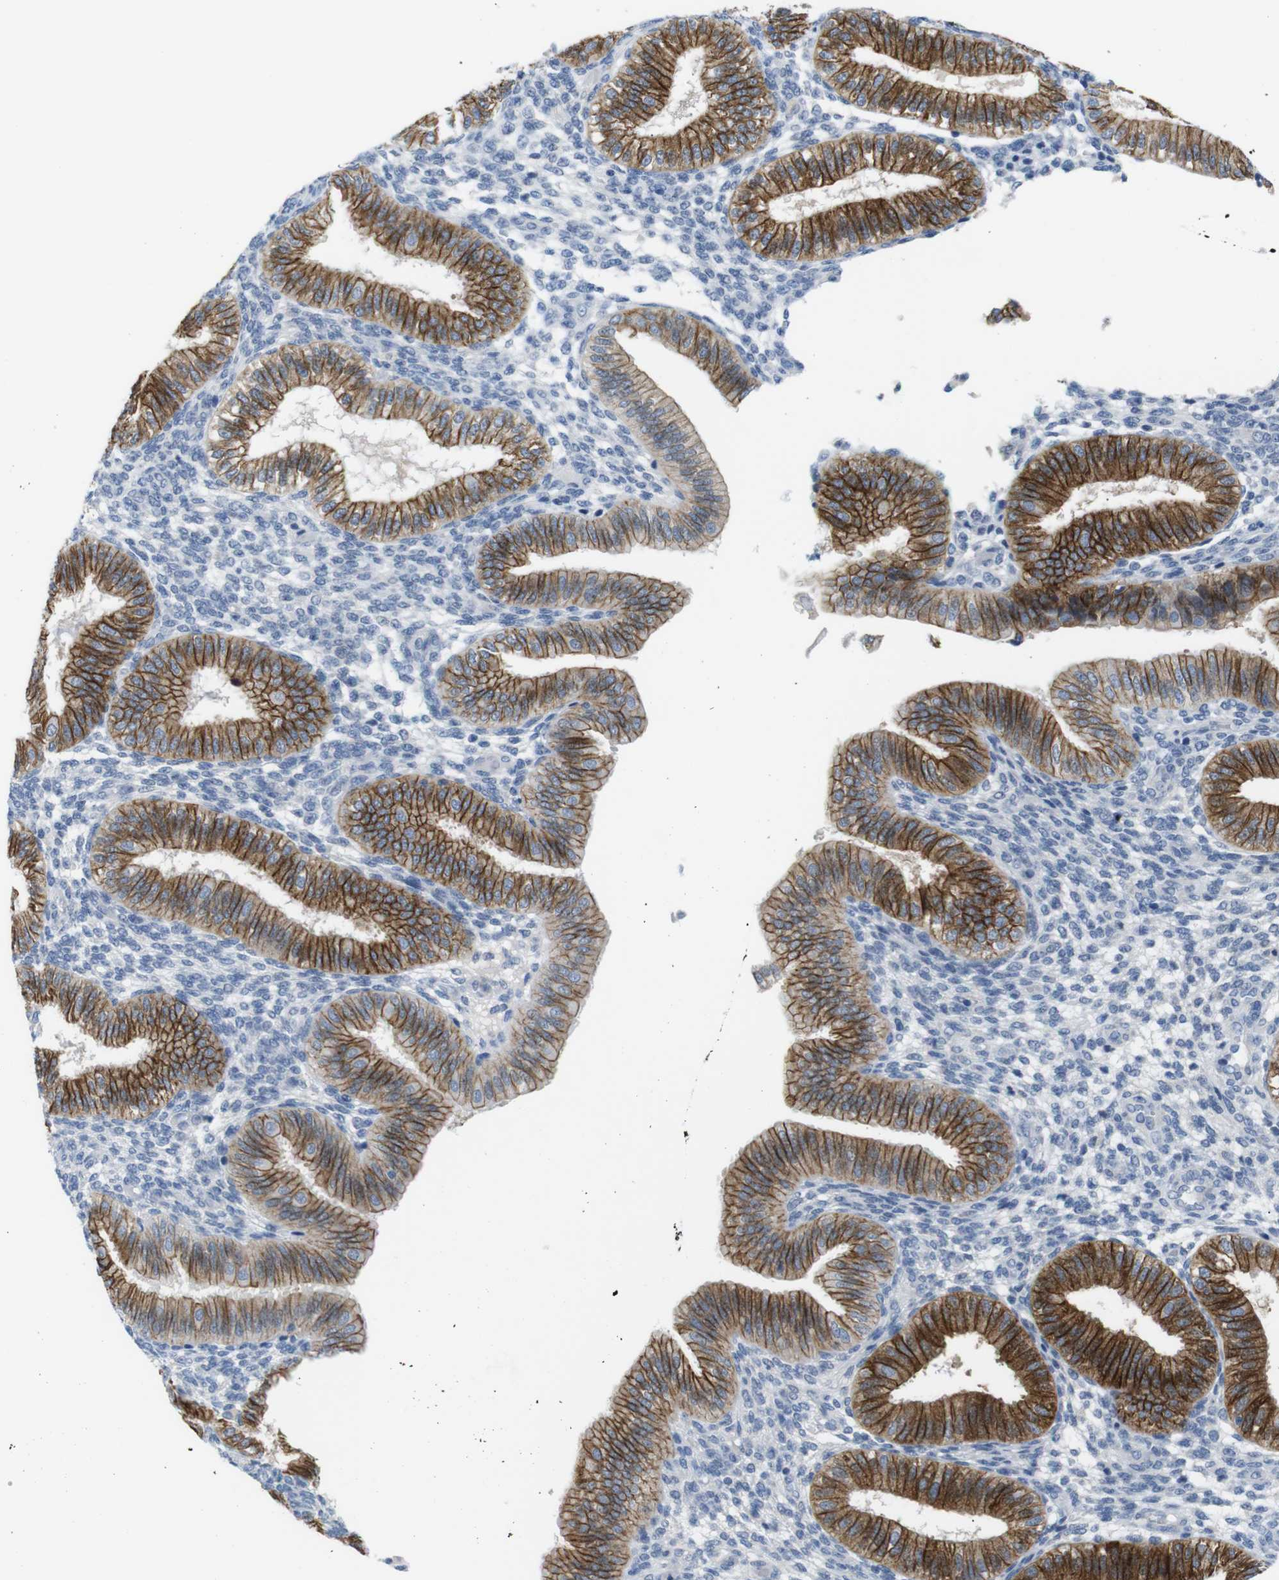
{"staining": {"intensity": "negative", "quantity": "none", "location": "none"}, "tissue": "endometrium", "cell_type": "Cells in endometrial stroma", "image_type": "normal", "snomed": [{"axis": "morphology", "description": "Normal tissue, NOS"}, {"axis": "topography", "description": "Endometrium"}], "caption": "IHC image of unremarkable endometrium: endometrium stained with DAB (3,3'-diaminobenzidine) reveals no significant protein positivity in cells in endometrial stroma.", "gene": "ANK3", "patient": {"sex": "female", "age": 39}}